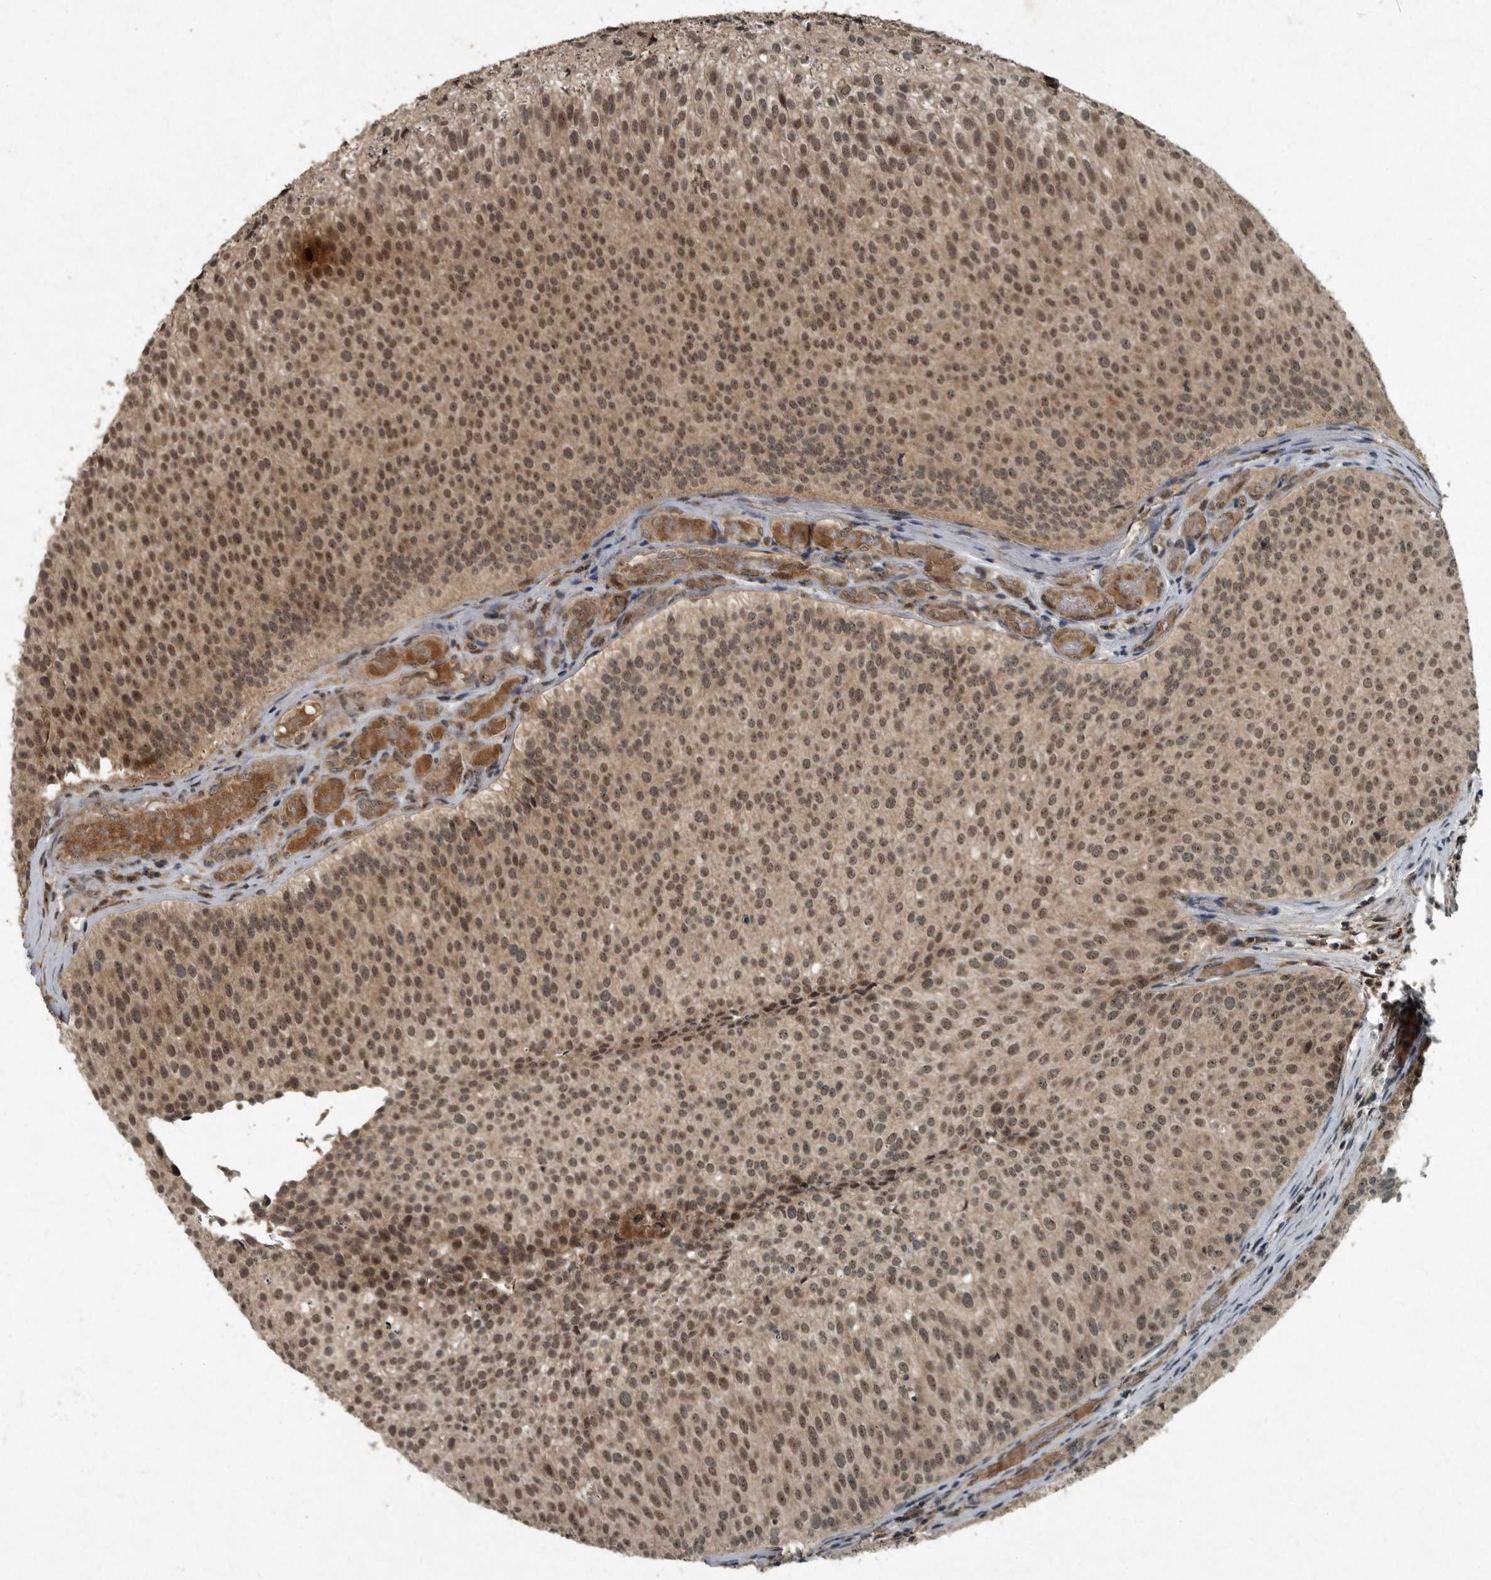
{"staining": {"intensity": "moderate", "quantity": ">75%", "location": "nuclear"}, "tissue": "urothelial cancer", "cell_type": "Tumor cells", "image_type": "cancer", "snomed": [{"axis": "morphology", "description": "Urothelial carcinoma, Low grade"}, {"axis": "topography", "description": "Urinary bladder"}], "caption": "Immunohistochemistry (IHC) photomicrograph of urothelial cancer stained for a protein (brown), which demonstrates medium levels of moderate nuclear expression in about >75% of tumor cells.", "gene": "FOXO1", "patient": {"sex": "male", "age": 86}}